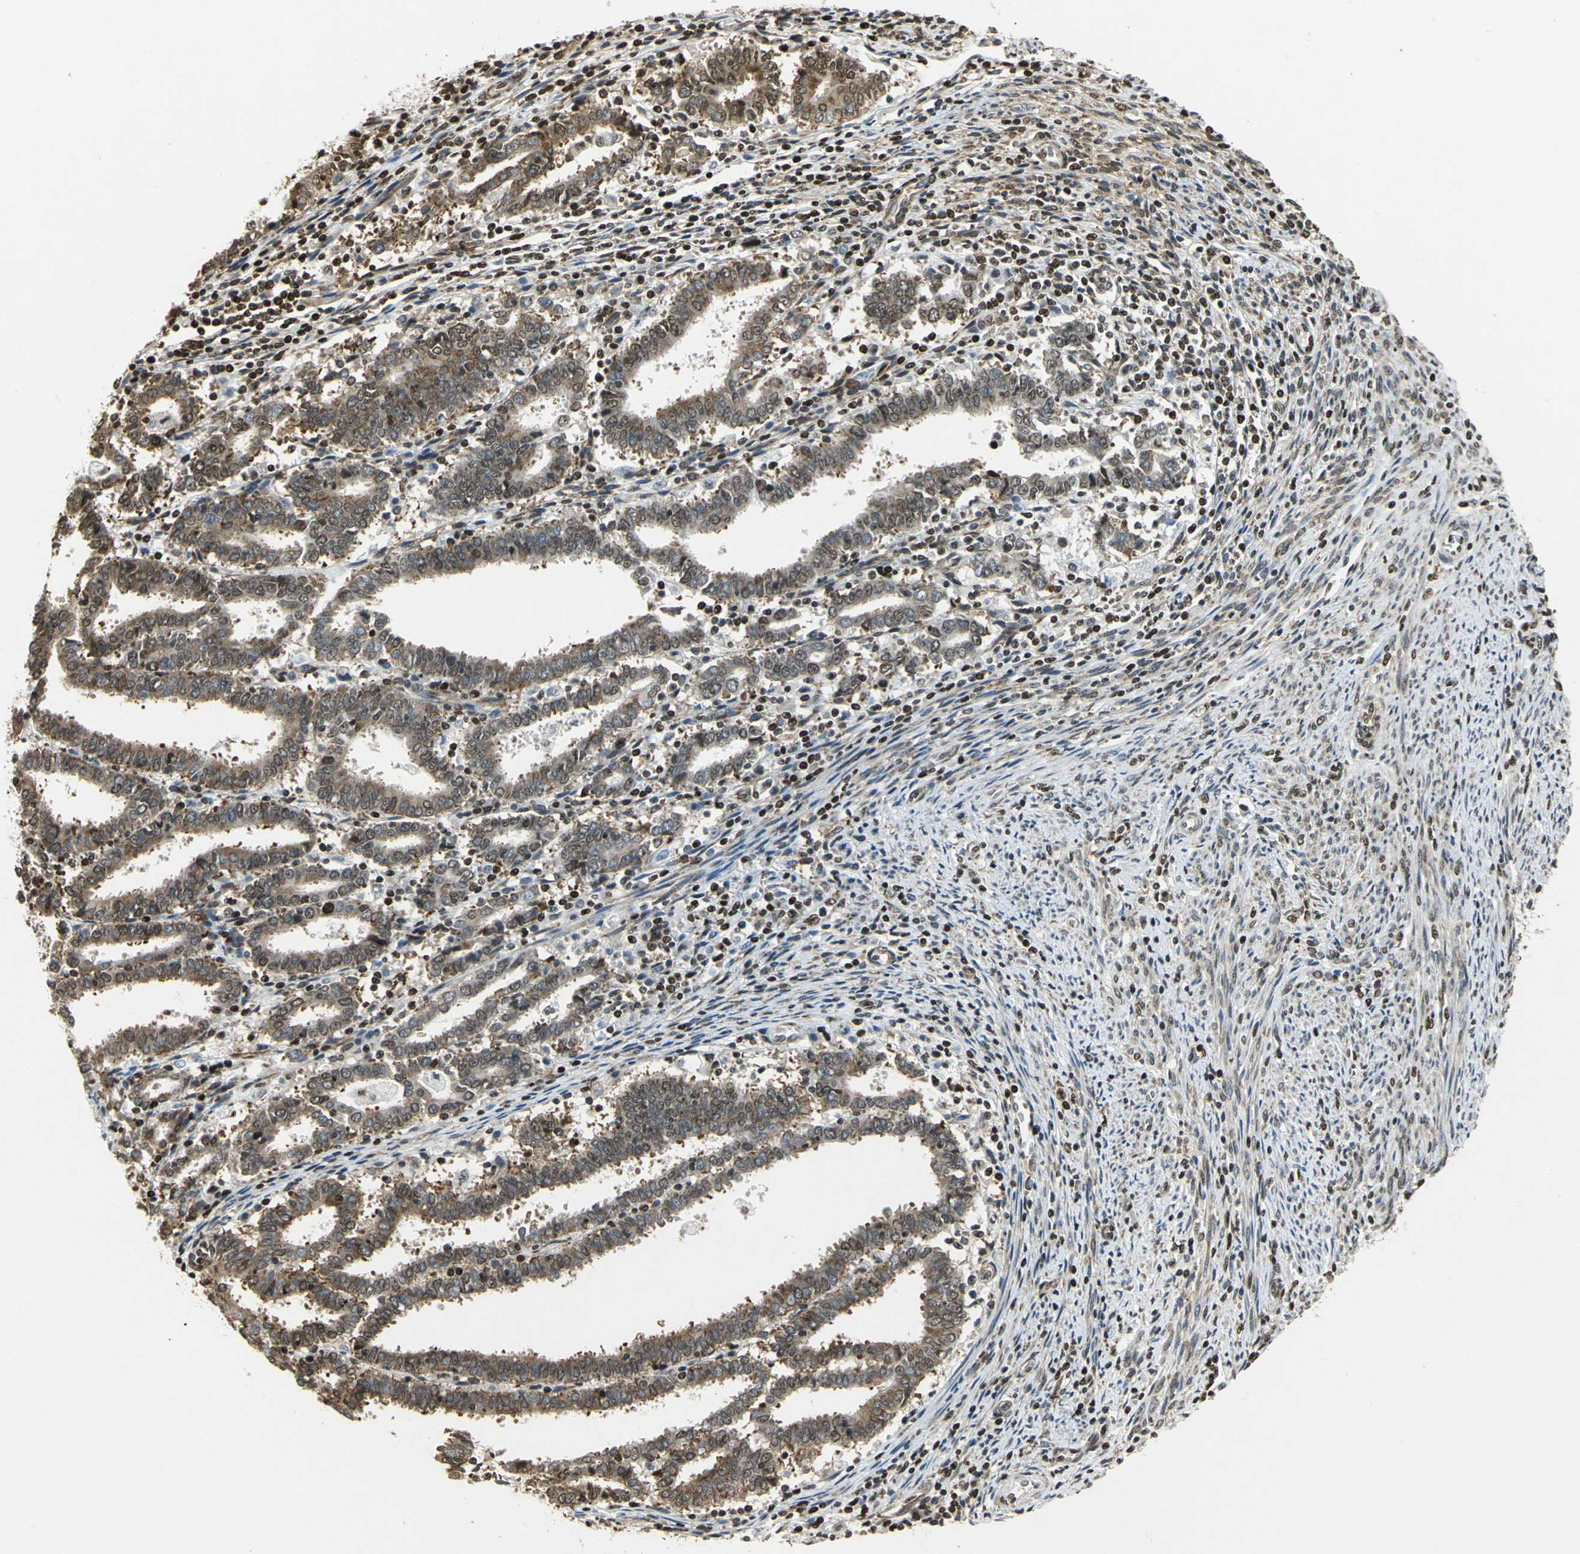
{"staining": {"intensity": "moderate", "quantity": ">75%", "location": "cytoplasmic/membranous,nuclear"}, "tissue": "endometrial cancer", "cell_type": "Tumor cells", "image_type": "cancer", "snomed": [{"axis": "morphology", "description": "Adenocarcinoma, NOS"}, {"axis": "topography", "description": "Uterus"}], "caption": "Adenocarcinoma (endometrial) stained for a protein shows moderate cytoplasmic/membranous and nuclear positivity in tumor cells.", "gene": "HMGB1", "patient": {"sex": "female", "age": 83}}